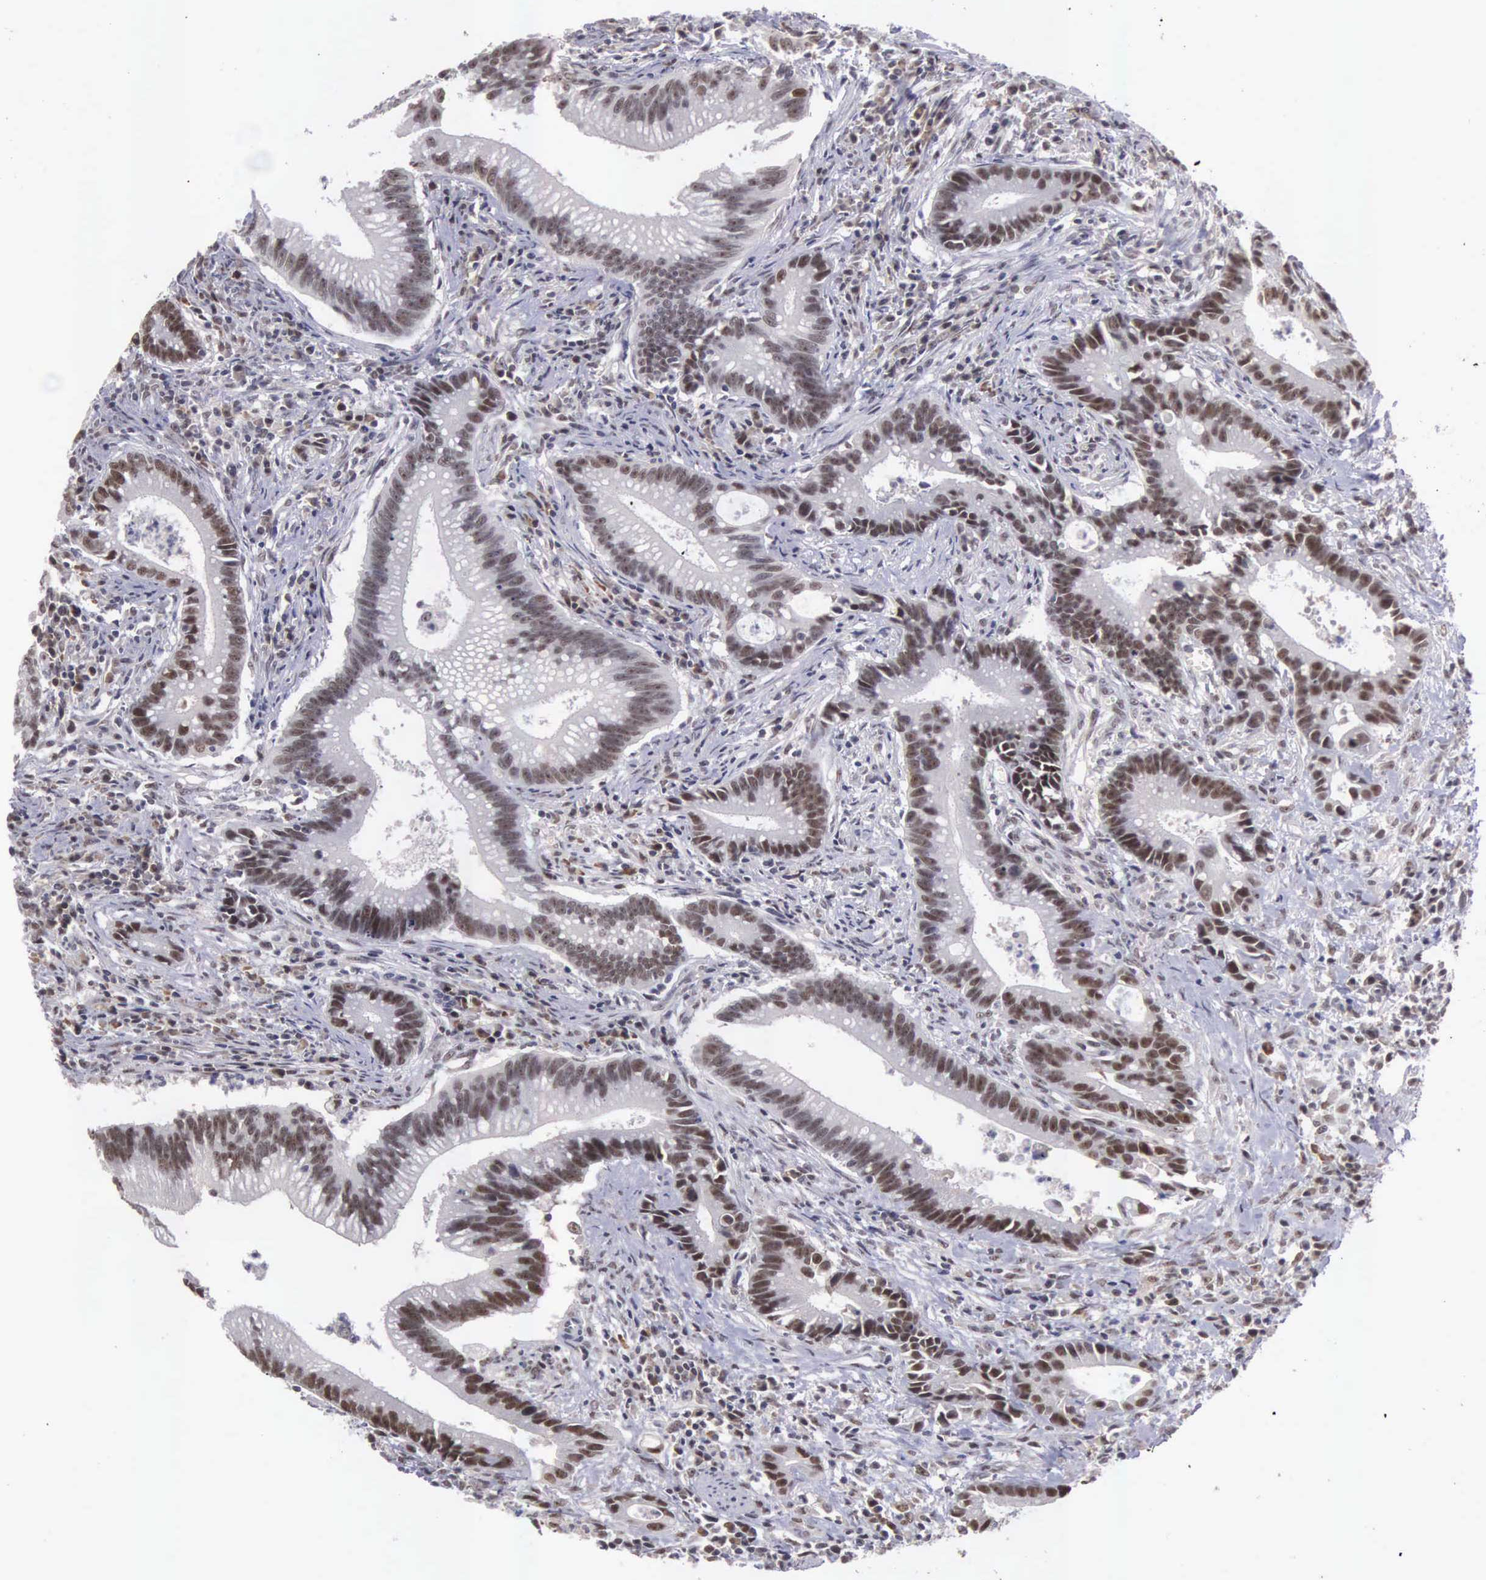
{"staining": {"intensity": "moderate", "quantity": ">75%", "location": "nuclear"}, "tissue": "colorectal cancer", "cell_type": "Tumor cells", "image_type": "cancer", "snomed": [{"axis": "morphology", "description": "Adenocarcinoma, NOS"}, {"axis": "topography", "description": "Rectum"}], "caption": "Colorectal cancer stained with a protein marker reveals moderate staining in tumor cells.", "gene": "ZNF275", "patient": {"sex": "female", "age": 81}}